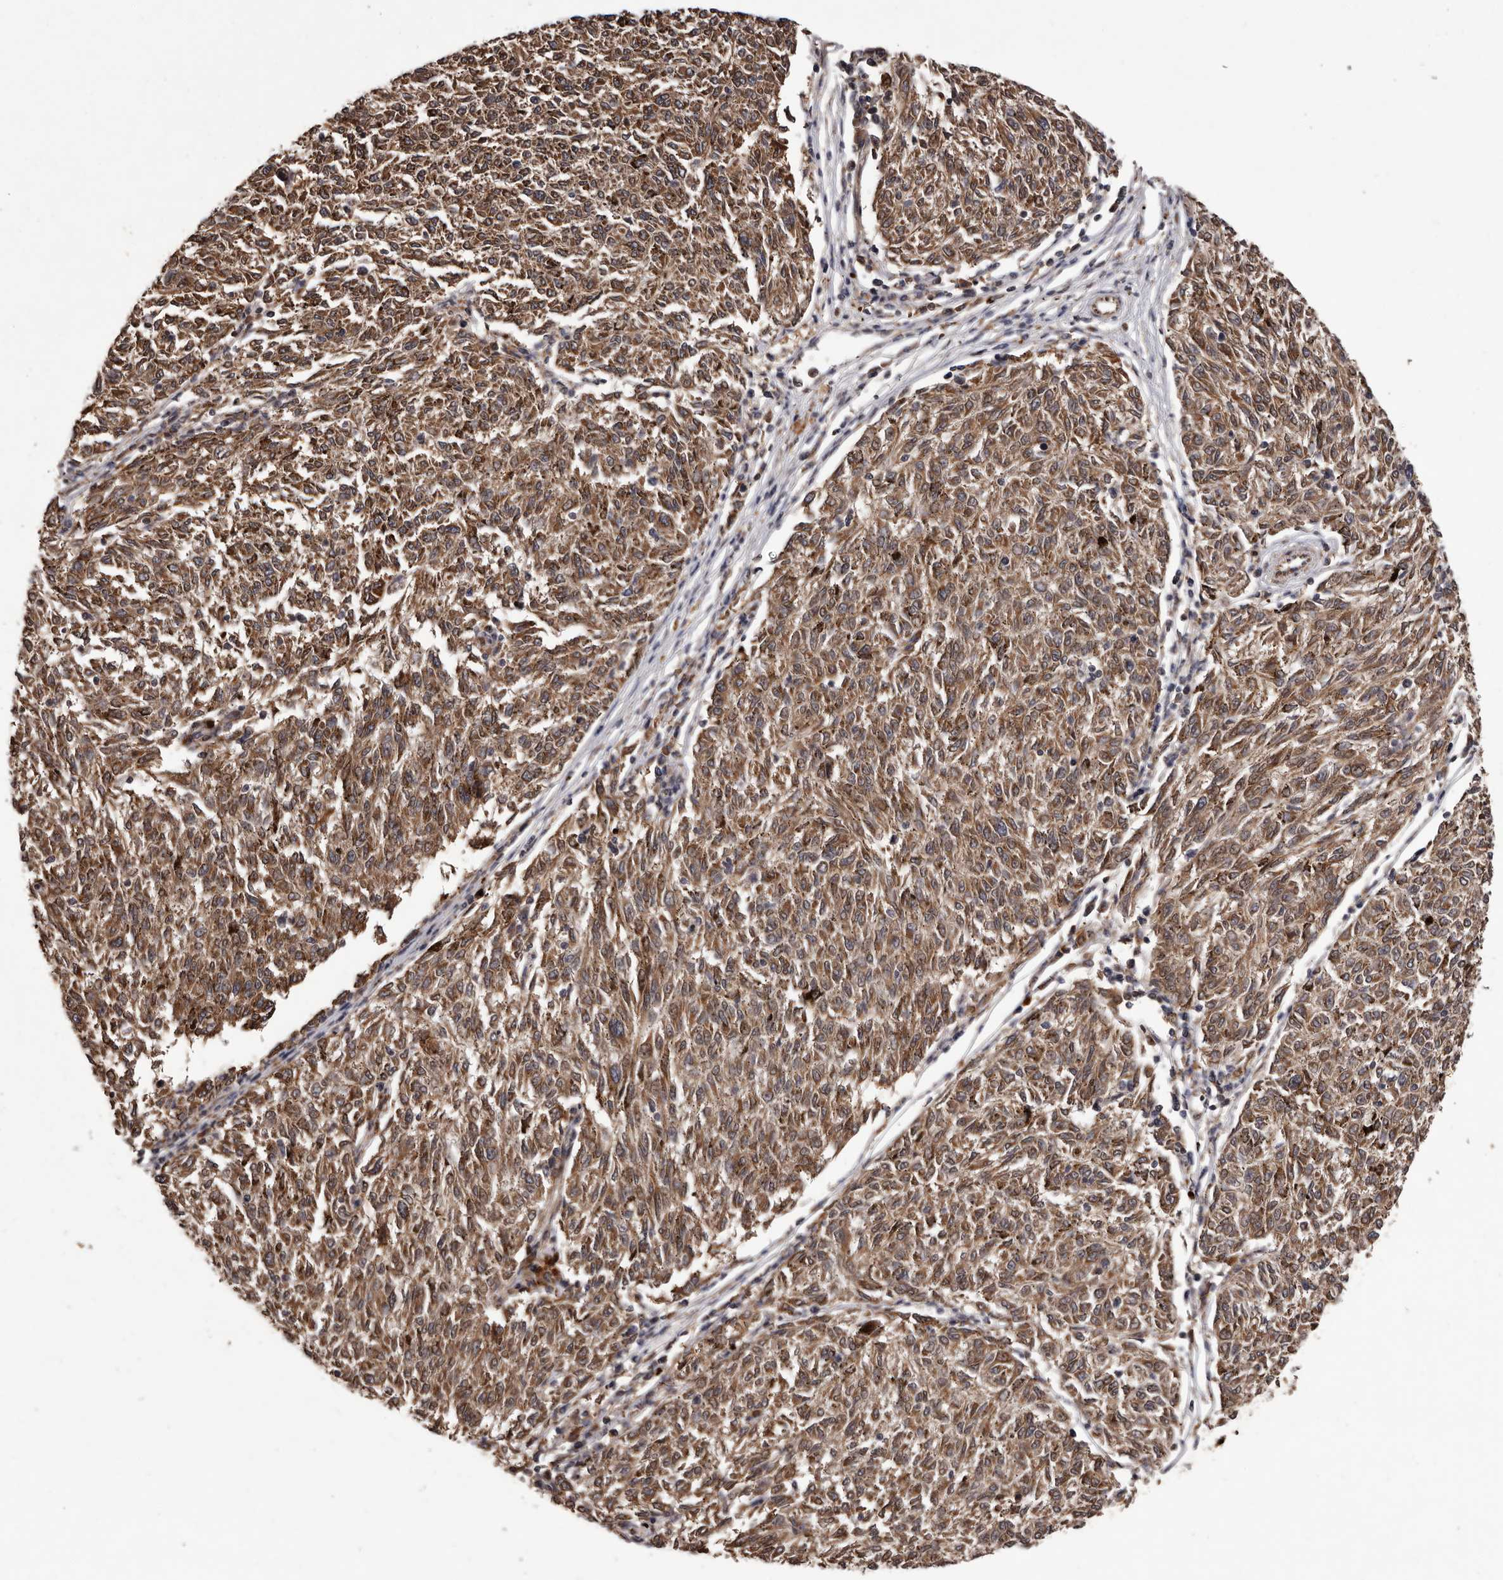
{"staining": {"intensity": "moderate", "quantity": ">75%", "location": "cytoplasmic/membranous"}, "tissue": "melanoma", "cell_type": "Tumor cells", "image_type": "cancer", "snomed": [{"axis": "morphology", "description": "Malignant melanoma, NOS"}, {"axis": "topography", "description": "Skin"}], "caption": "IHC of melanoma exhibits medium levels of moderate cytoplasmic/membranous staining in approximately >75% of tumor cells.", "gene": "GADD45B", "patient": {"sex": "female", "age": 72}}